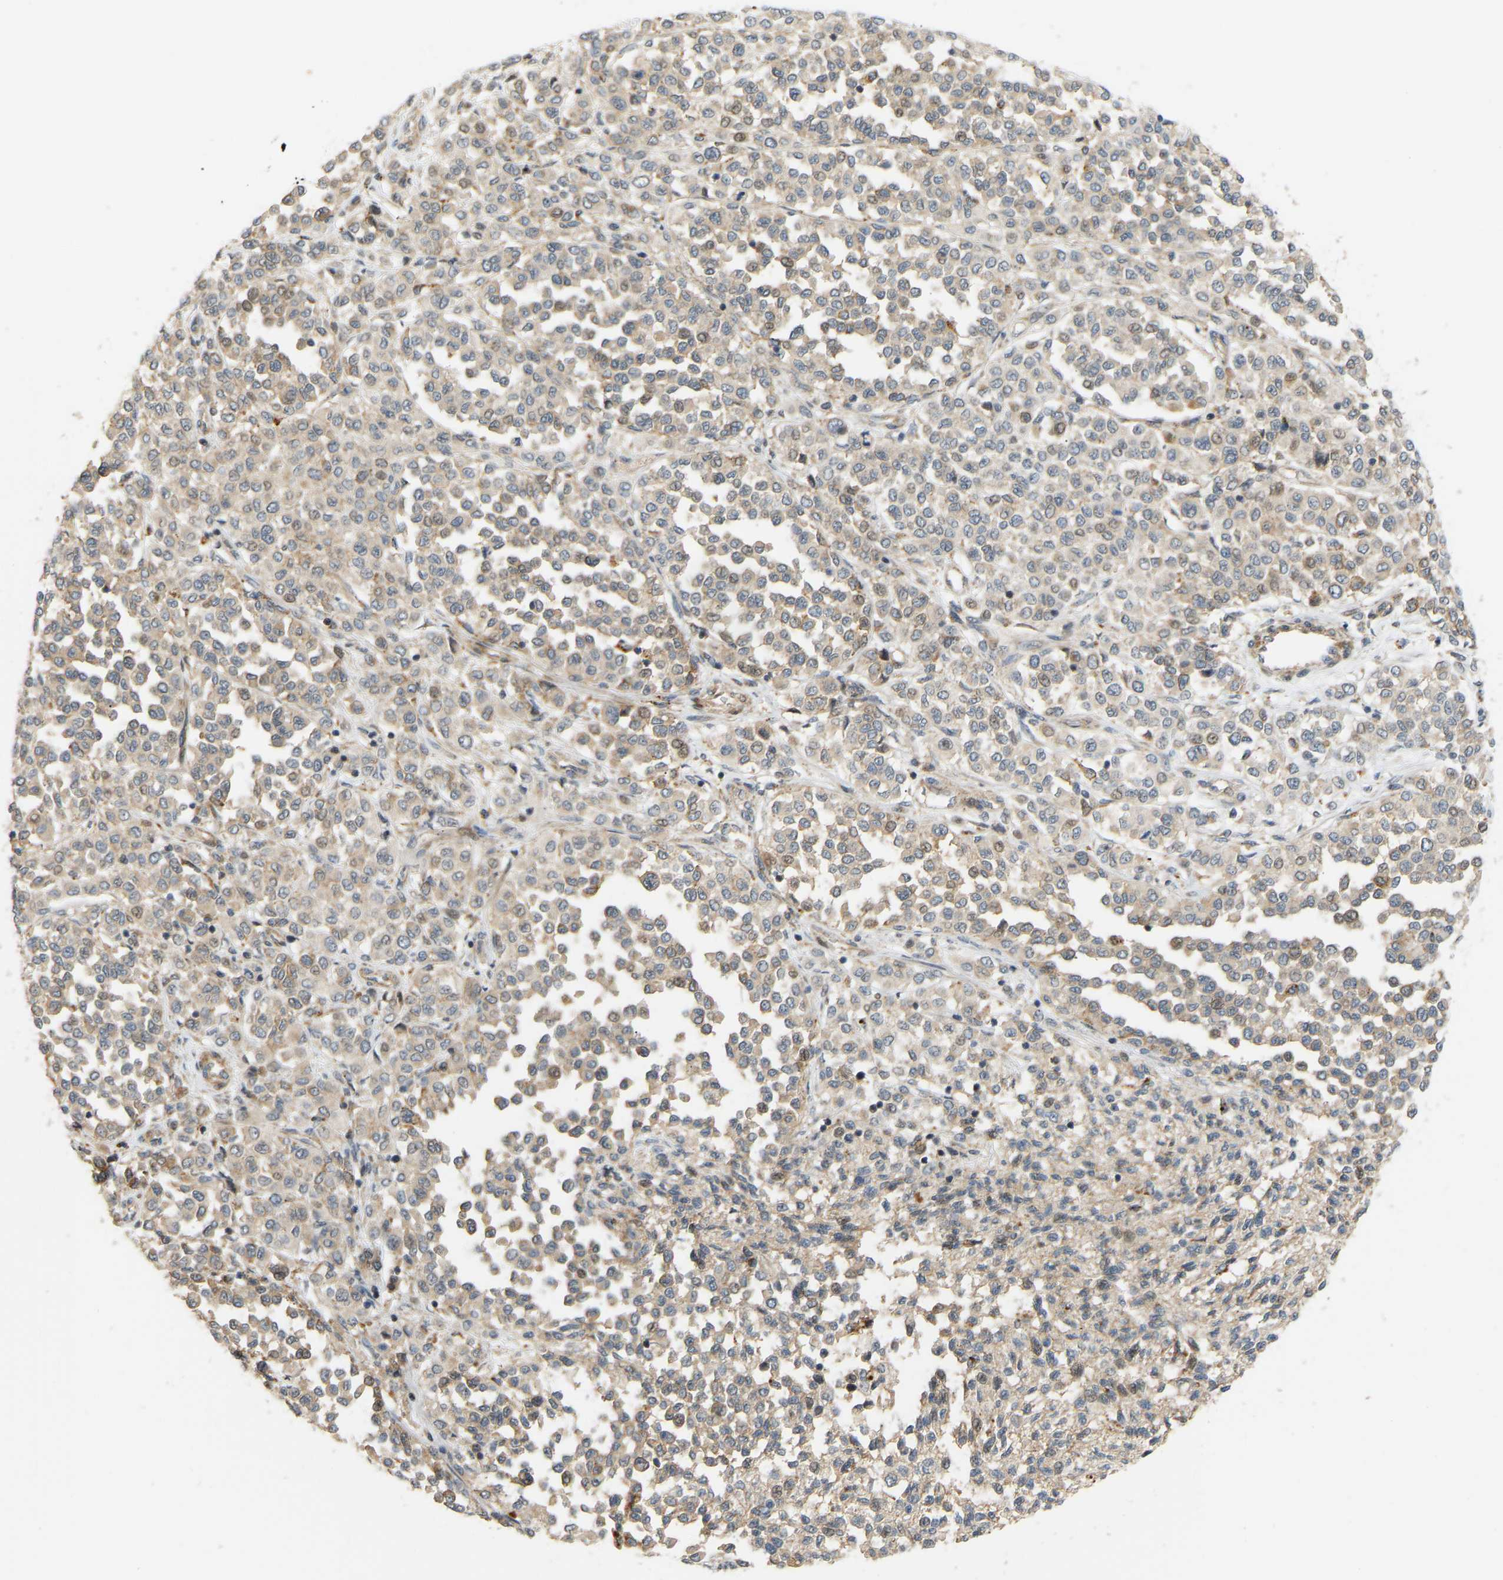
{"staining": {"intensity": "weak", "quantity": ">75%", "location": "cytoplasmic/membranous"}, "tissue": "melanoma", "cell_type": "Tumor cells", "image_type": "cancer", "snomed": [{"axis": "morphology", "description": "Malignant melanoma, Metastatic site"}, {"axis": "topography", "description": "Pancreas"}], "caption": "This image exhibits malignant melanoma (metastatic site) stained with immunohistochemistry (IHC) to label a protein in brown. The cytoplasmic/membranous of tumor cells show weak positivity for the protein. Nuclei are counter-stained blue.", "gene": "POGLUT2", "patient": {"sex": "female", "age": 30}}